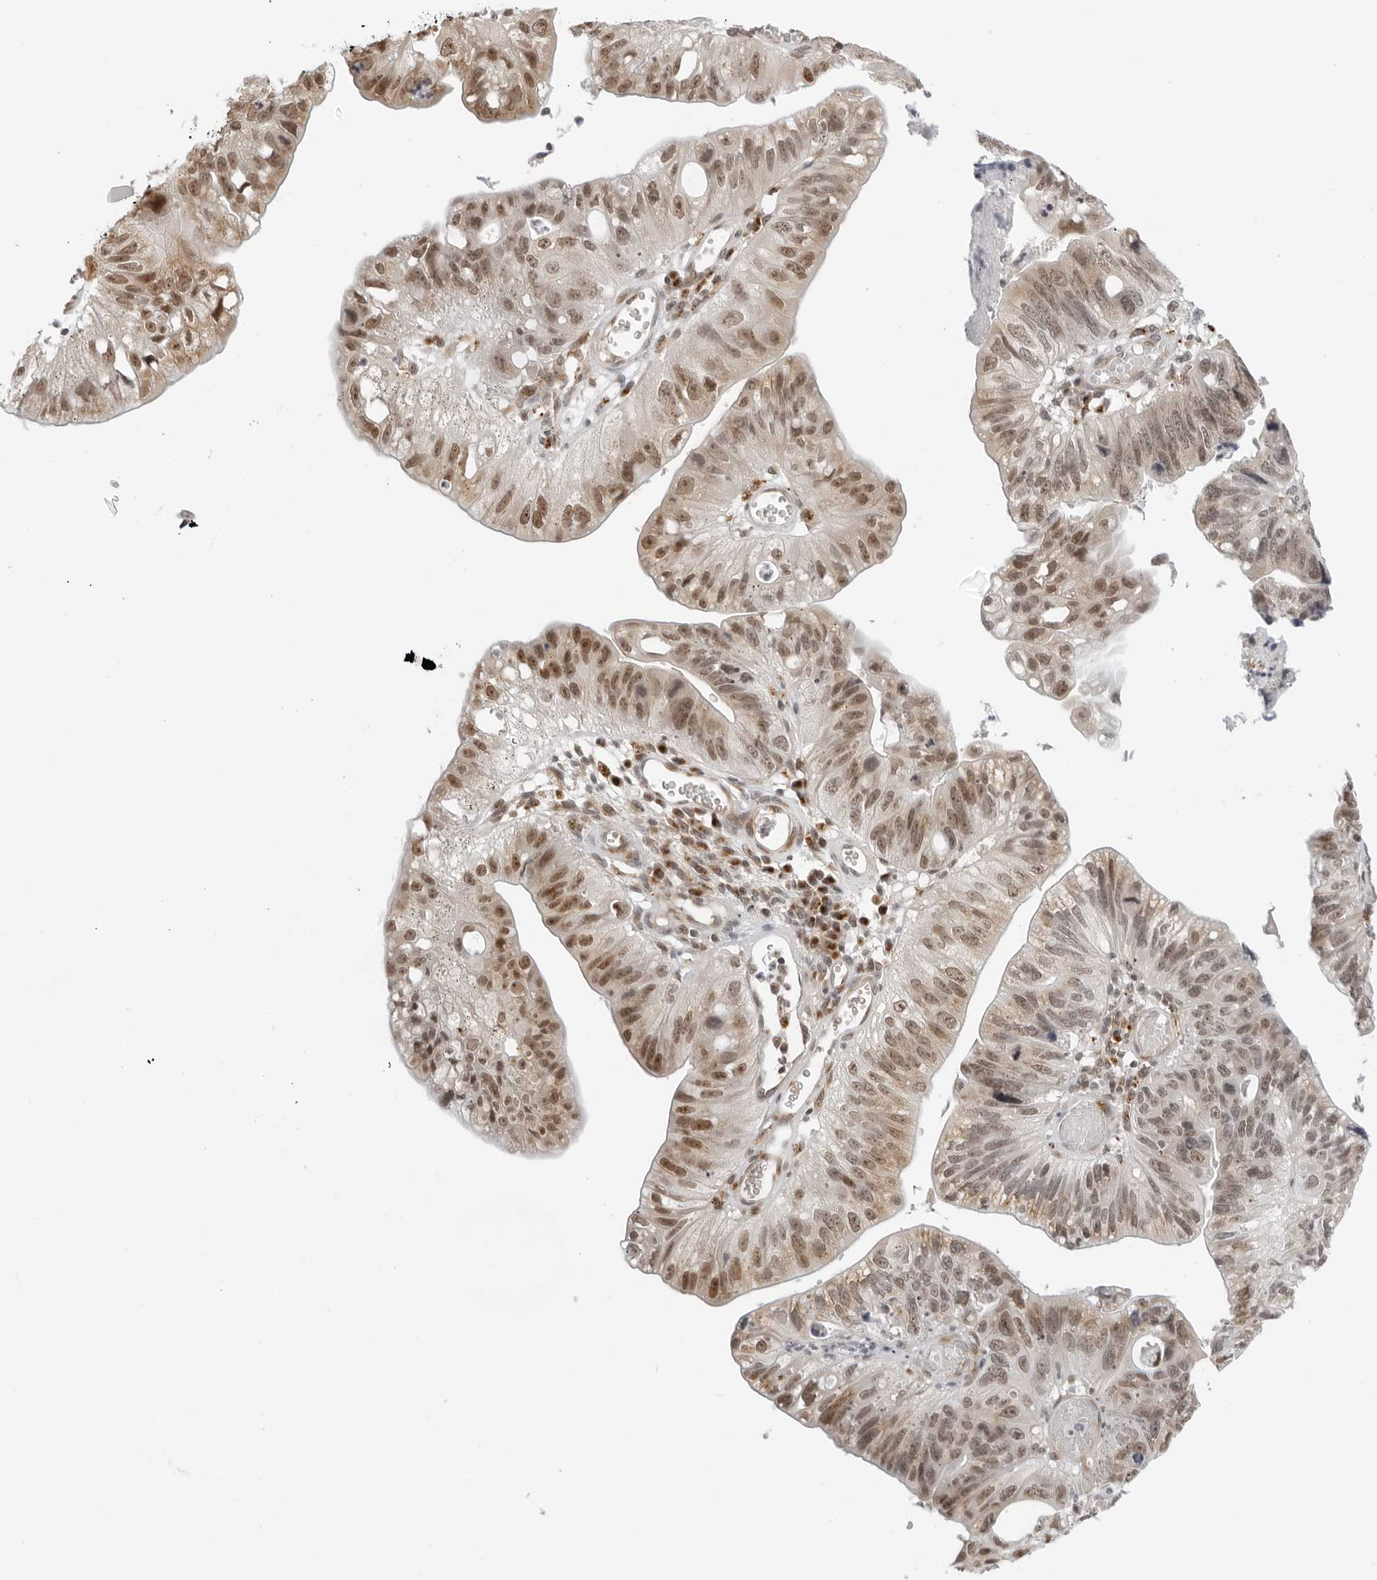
{"staining": {"intensity": "moderate", "quantity": "25%-75%", "location": "nuclear"}, "tissue": "stomach cancer", "cell_type": "Tumor cells", "image_type": "cancer", "snomed": [{"axis": "morphology", "description": "Adenocarcinoma, NOS"}, {"axis": "topography", "description": "Stomach"}], "caption": "Human stomach cancer (adenocarcinoma) stained with a brown dye exhibits moderate nuclear positive expression in about 25%-75% of tumor cells.", "gene": "TOX4", "patient": {"sex": "male", "age": 59}}